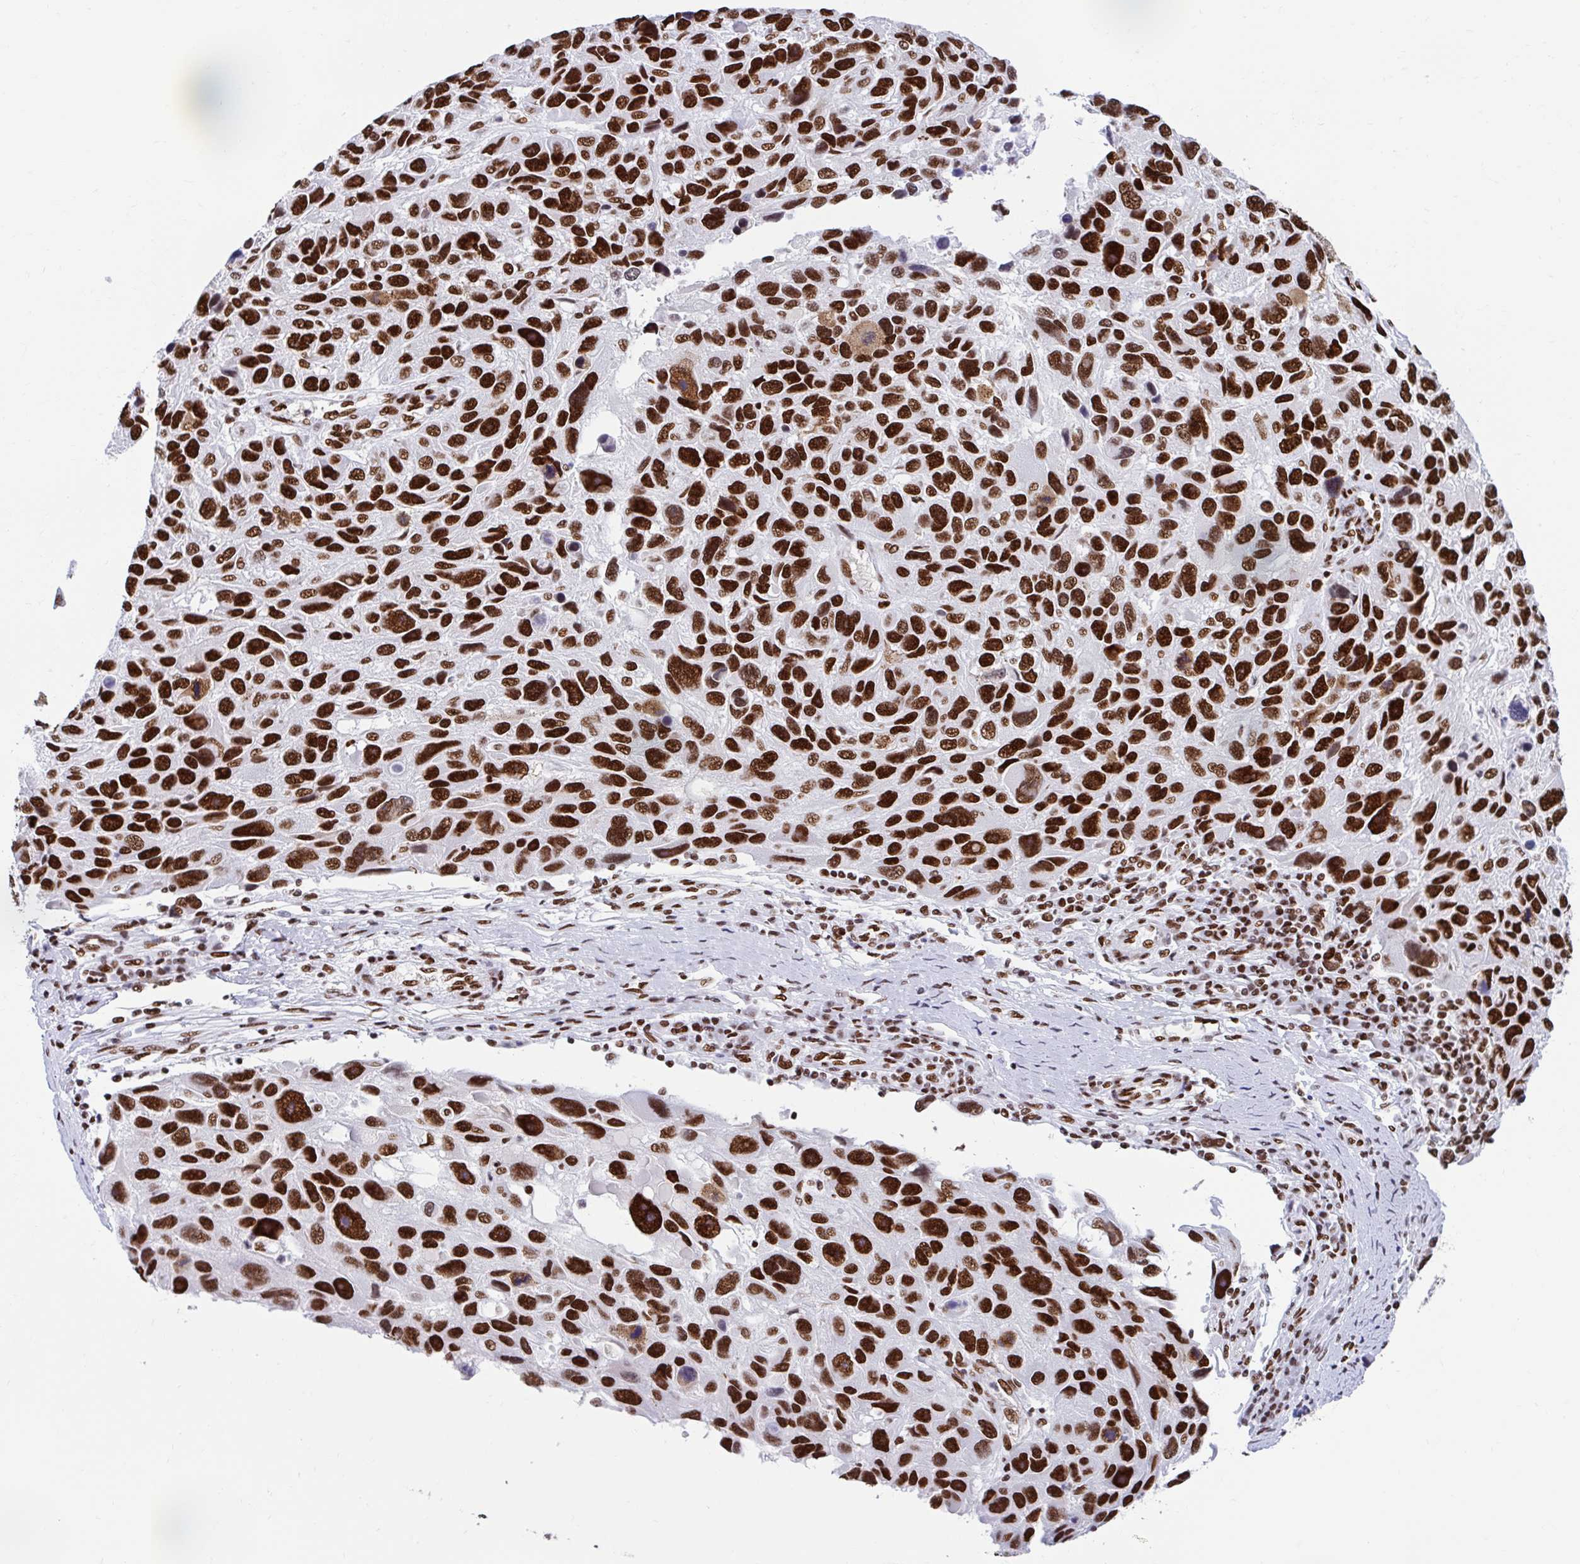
{"staining": {"intensity": "strong", "quantity": ">75%", "location": "nuclear"}, "tissue": "melanoma", "cell_type": "Tumor cells", "image_type": "cancer", "snomed": [{"axis": "morphology", "description": "Malignant melanoma, NOS"}, {"axis": "topography", "description": "Skin"}], "caption": "Immunohistochemical staining of human malignant melanoma exhibits strong nuclear protein expression in approximately >75% of tumor cells.", "gene": "KHDRBS1", "patient": {"sex": "male", "age": 53}}